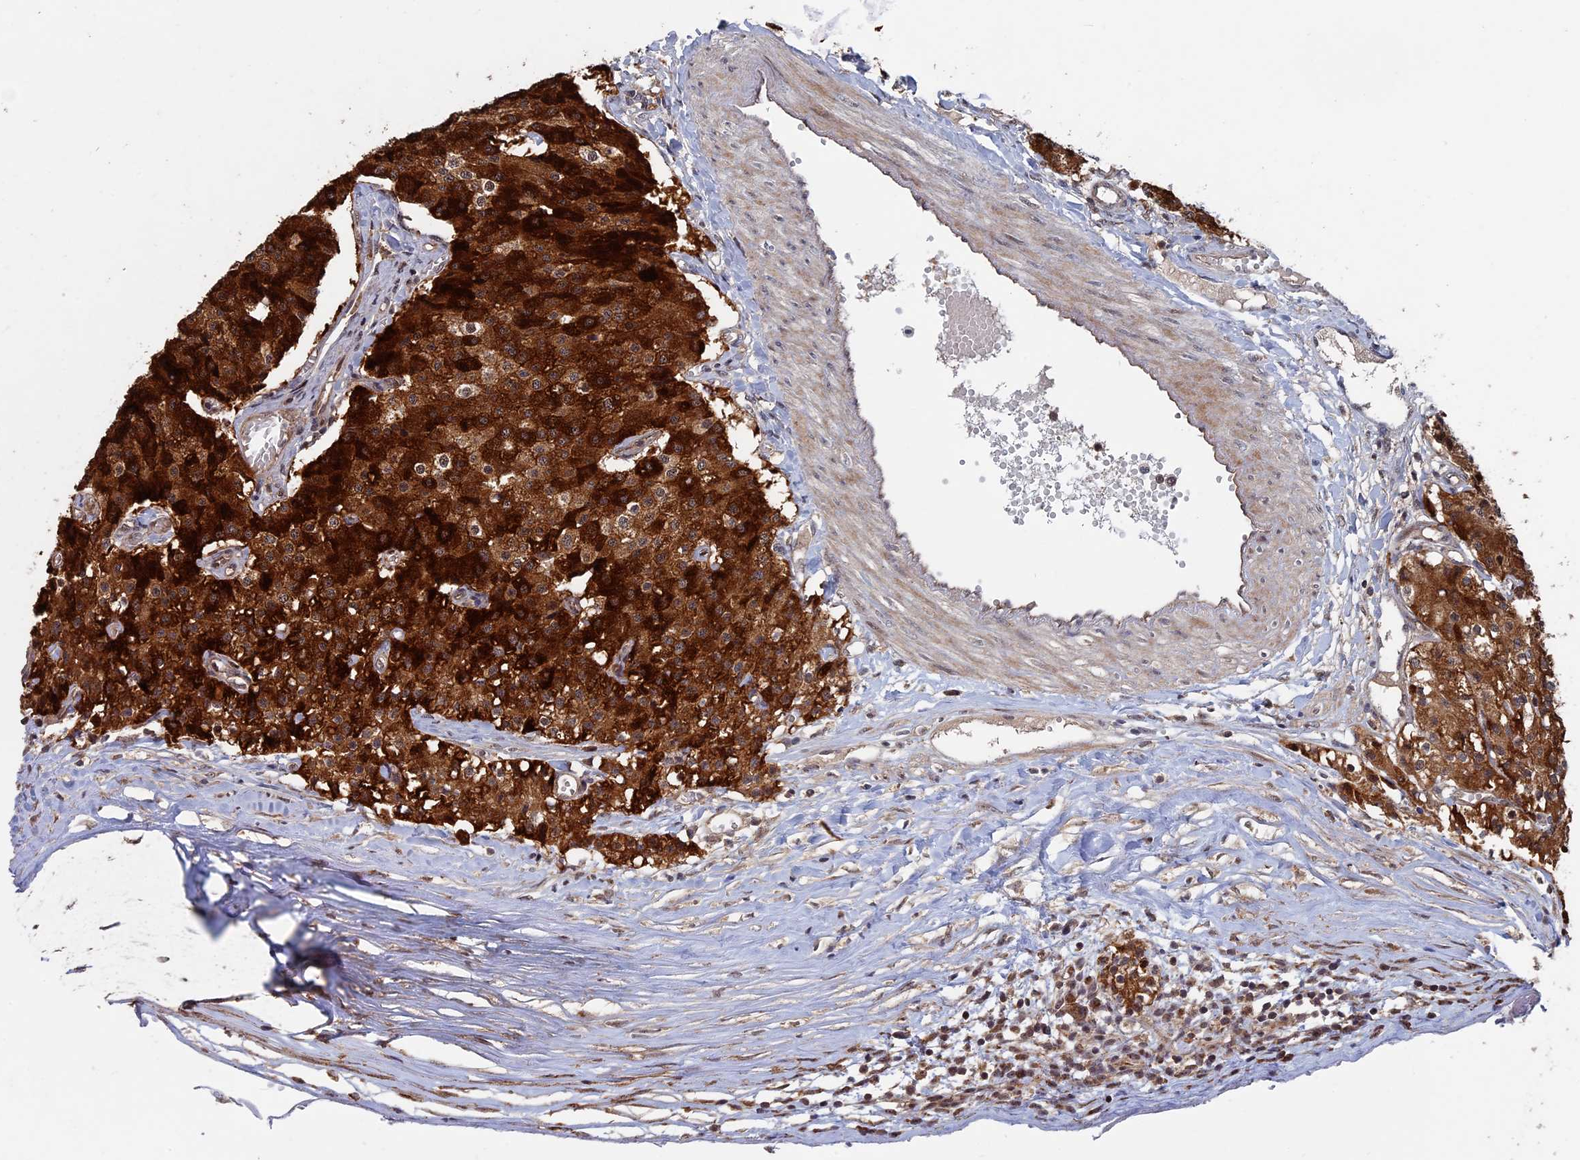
{"staining": {"intensity": "strong", "quantity": ">75%", "location": "cytoplasmic/membranous"}, "tissue": "carcinoid", "cell_type": "Tumor cells", "image_type": "cancer", "snomed": [{"axis": "morphology", "description": "Carcinoid, malignant, NOS"}, {"axis": "topography", "description": "Colon"}], "caption": "This micrograph shows immunohistochemistry (IHC) staining of carcinoid, with high strong cytoplasmic/membranous expression in approximately >75% of tumor cells.", "gene": "KIAA1328", "patient": {"sex": "female", "age": 52}}